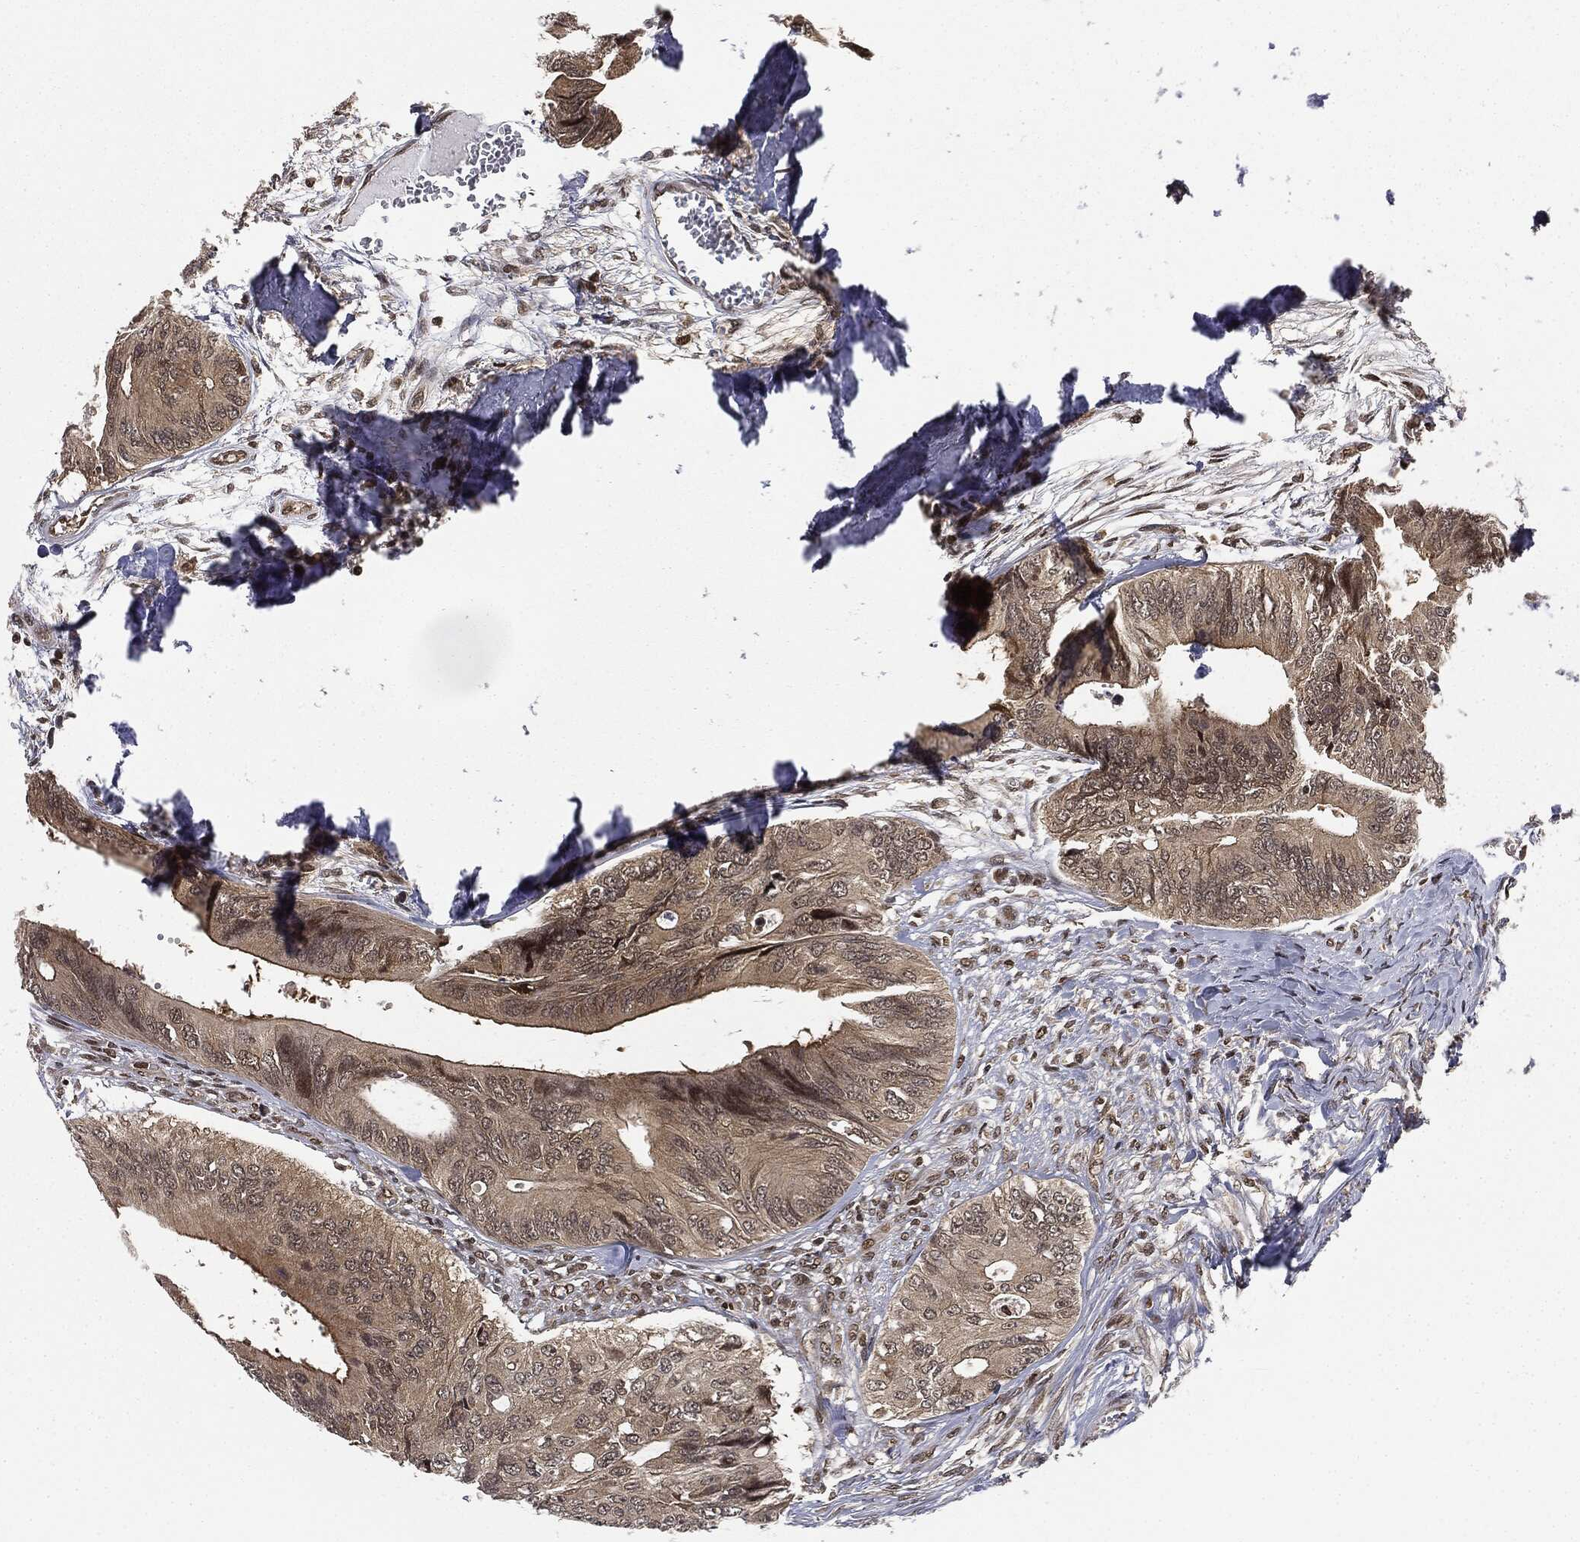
{"staining": {"intensity": "weak", "quantity": ">75%", "location": "cytoplasmic/membranous"}, "tissue": "colorectal cancer", "cell_type": "Tumor cells", "image_type": "cancer", "snomed": [{"axis": "morphology", "description": "Normal tissue, NOS"}, {"axis": "morphology", "description": "Adenocarcinoma, NOS"}, {"axis": "topography", "description": "Colon"}], "caption": "Colorectal cancer (adenocarcinoma) stained for a protein (brown) displays weak cytoplasmic/membranous positive staining in approximately >75% of tumor cells.", "gene": "TBC1D22A", "patient": {"sex": "male", "age": 65}}